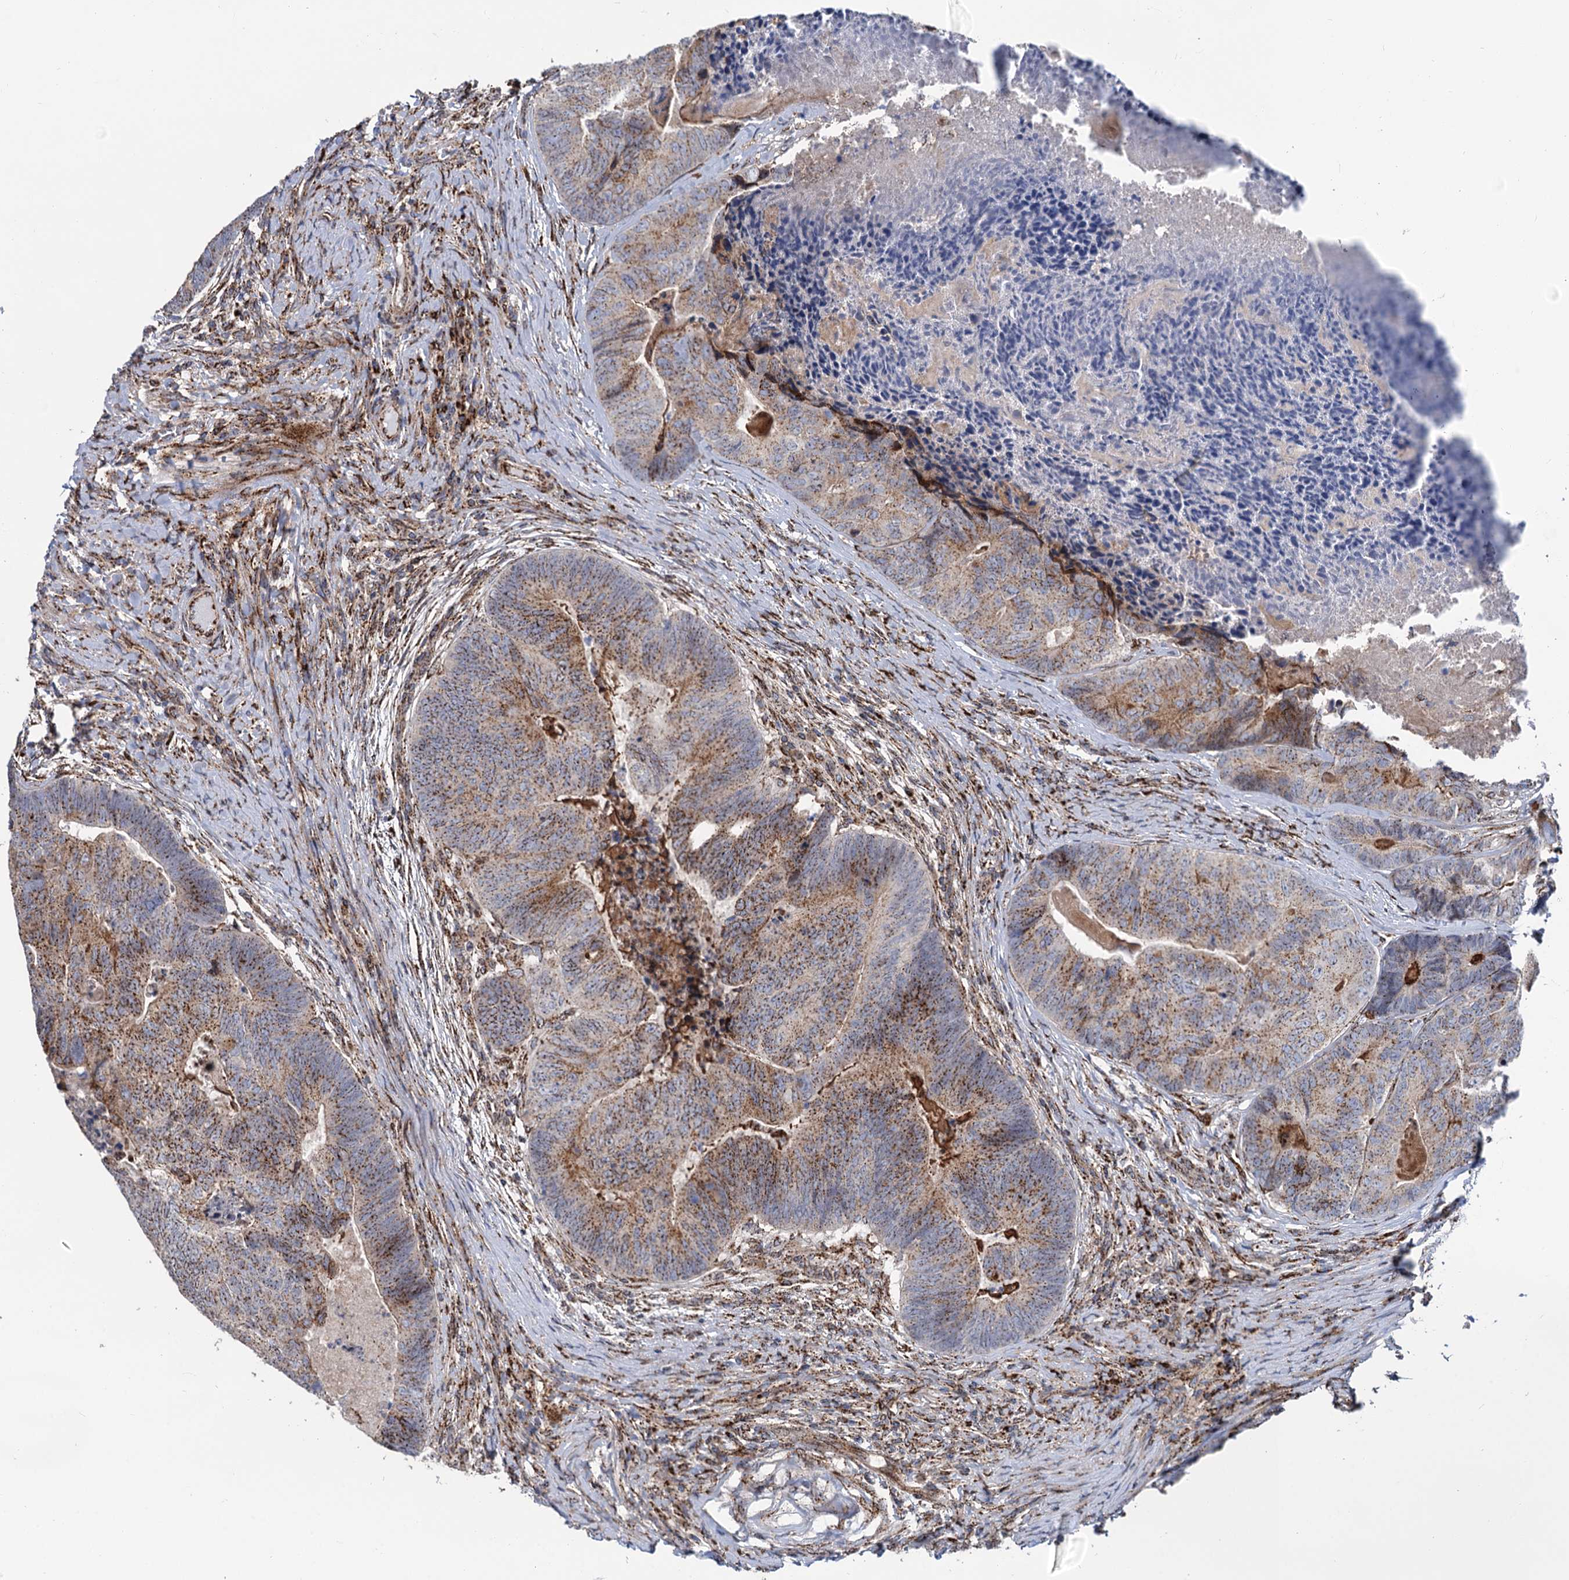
{"staining": {"intensity": "moderate", "quantity": ">75%", "location": "cytoplasmic/membranous"}, "tissue": "colorectal cancer", "cell_type": "Tumor cells", "image_type": "cancer", "snomed": [{"axis": "morphology", "description": "Adenocarcinoma, NOS"}, {"axis": "topography", "description": "Colon"}], "caption": "High-power microscopy captured an immunohistochemistry micrograph of colorectal cancer (adenocarcinoma), revealing moderate cytoplasmic/membranous staining in approximately >75% of tumor cells.", "gene": "SUPT20H", "patient": {"sex": "female", "age": 67}}